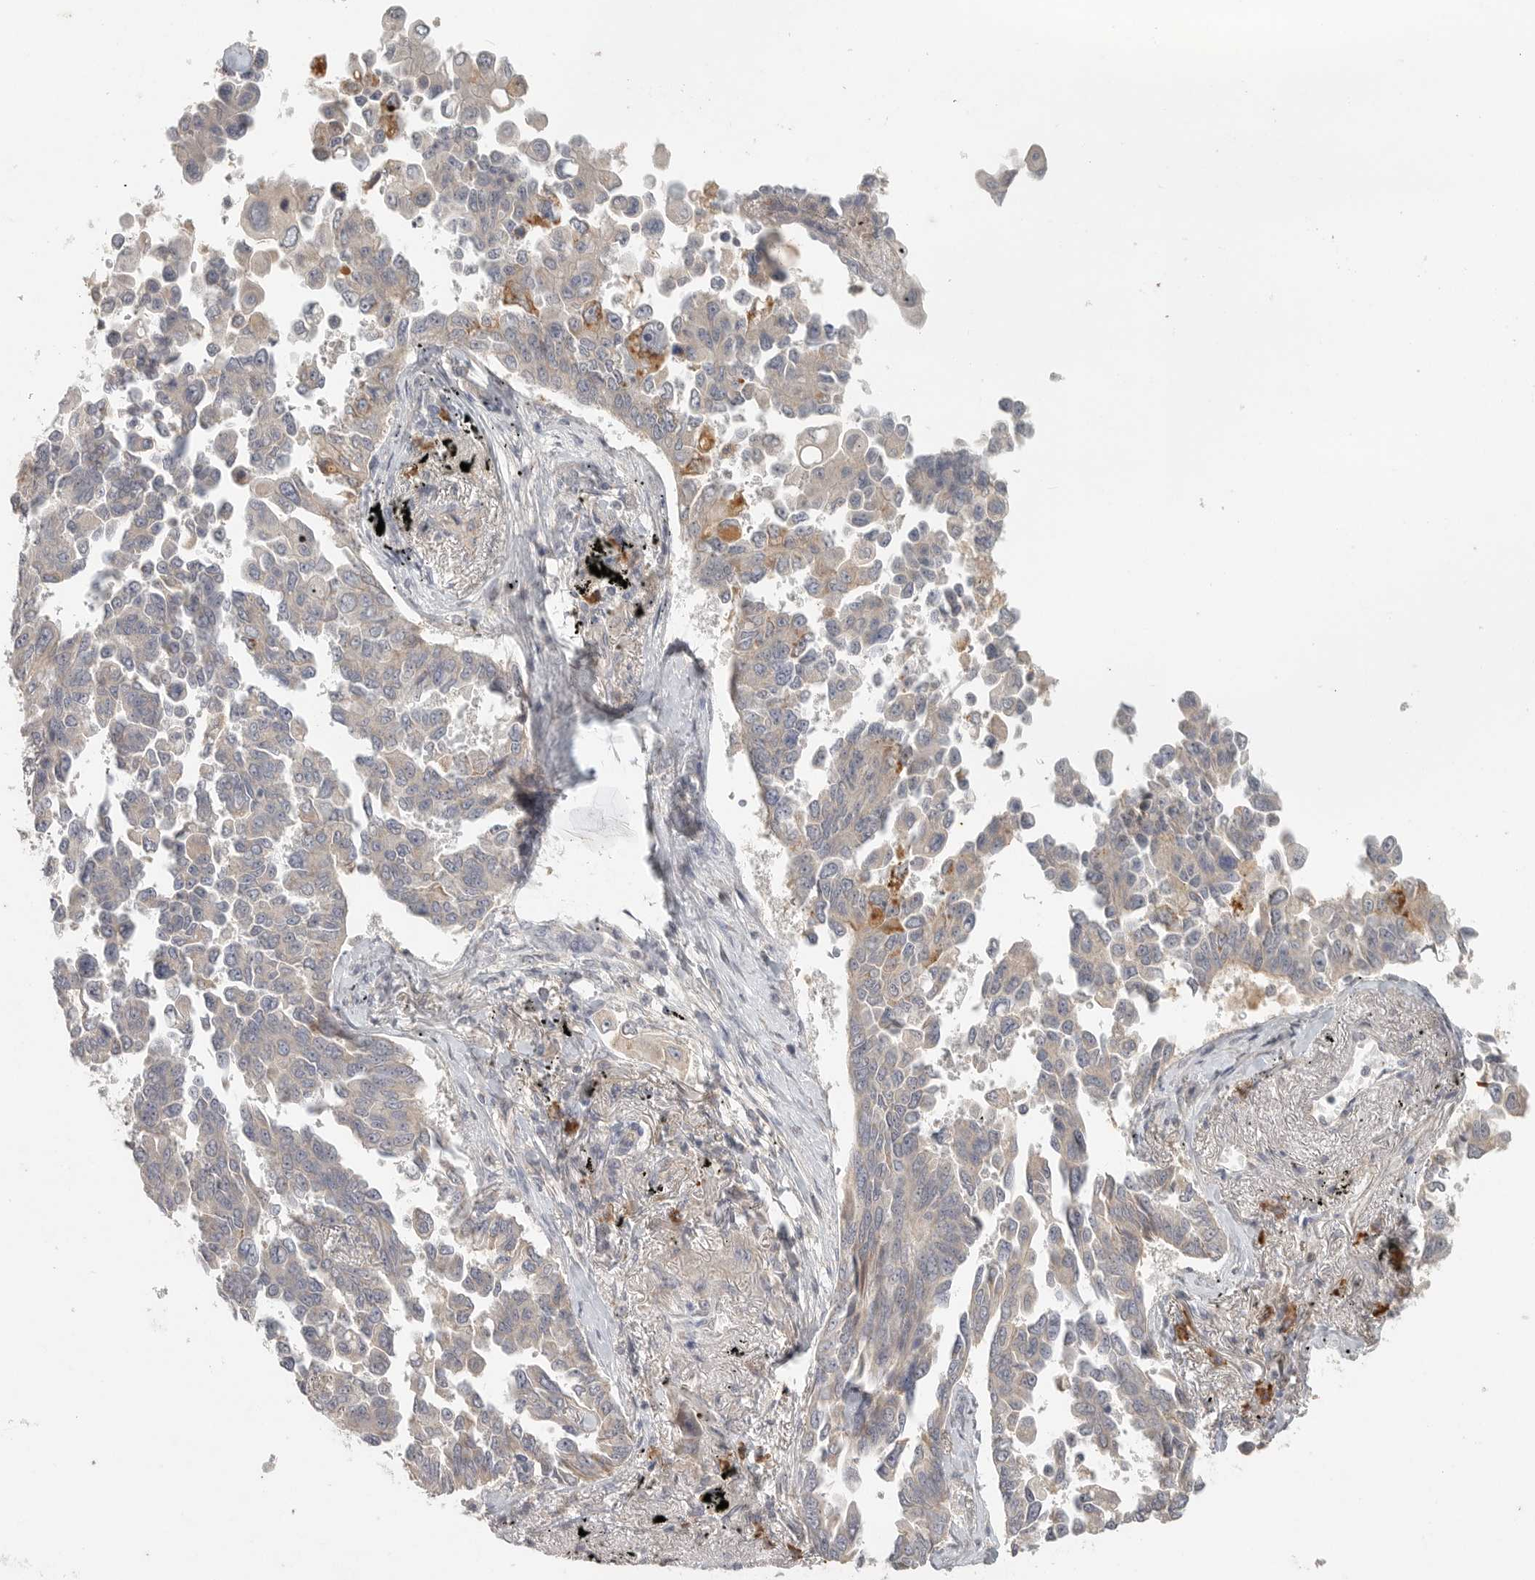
{"staining": {"intensity": "weak", "quantity": "25%-75%", "location": "cytoplasmic/membranous"}, "tissue": "lung cancer", "cell_type": "Tumor cells", "image_type": "cancer", "snomed": [{"axis": "morphology", "description": "Adenocarcinoma, NOS"}, {"axis": "topography", "description": "Lung"}], "caption": "This is an image of immunohistochemistry (IHC) staining of lung adenocarcinoma, which shows weak positivity in the cytoplasmic/membranous of tumor cells.", "gene": "SLC25A36", "patient": {"sex": "female", "age": 67}}